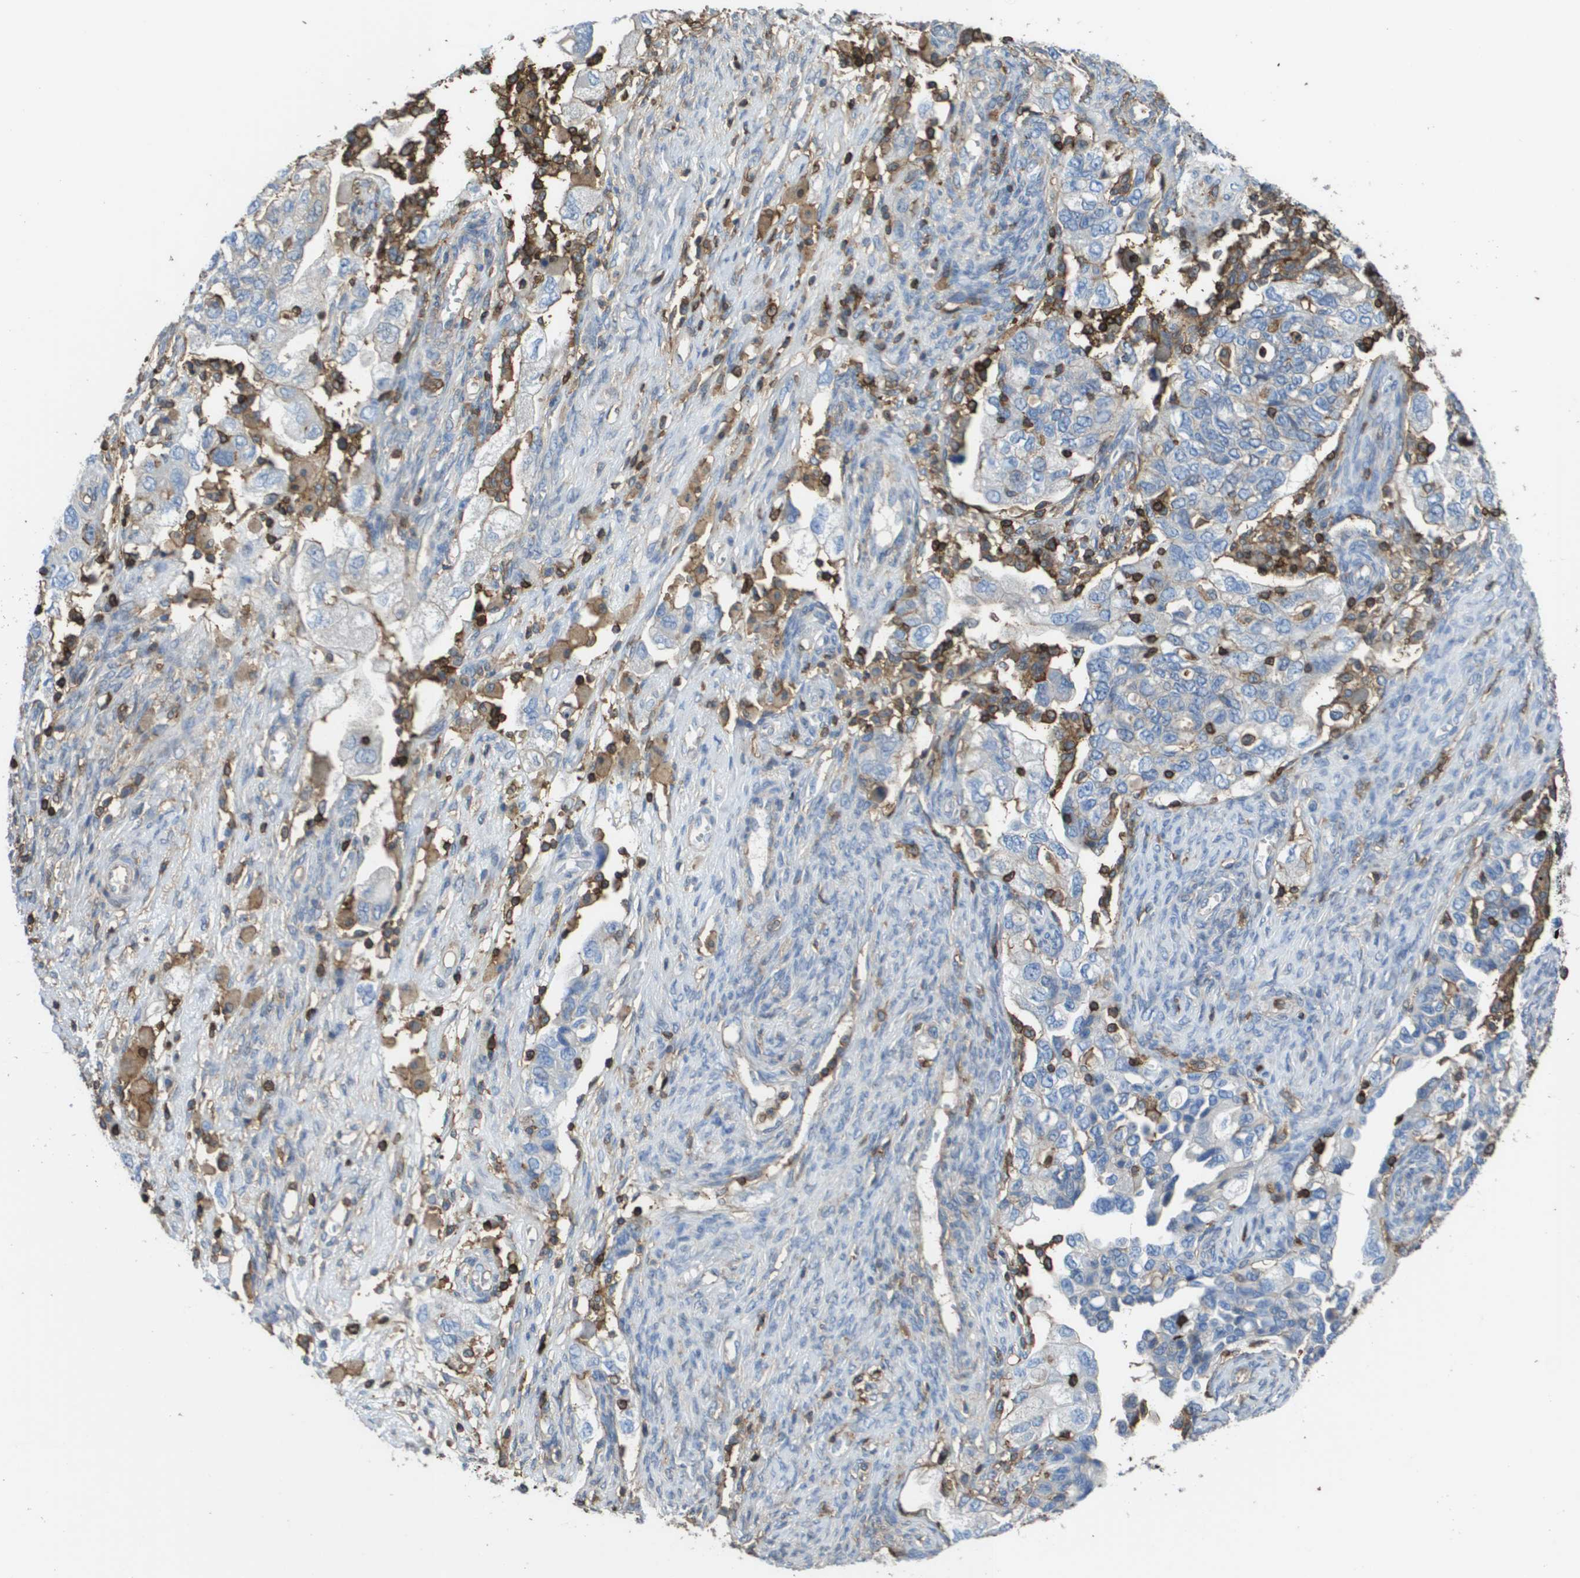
{"staining": {"intensity": "negative", "quantity": "none", "location": "none"}, "tissue": "ovarian cancer", "cell_type": "Tumor cells", "image_type": "cancer", "snomed": [{"axis": "morphology", "description": "Carcinoma, NOS"}, {"axis": "morphology", "description": "Cystadenocarcinoma, serous, NOS"}, {"axis": "topography", "description": "Ovary"}], "caption": "Protein analysis of carcinoma (ovarian) exhibits no significant expression in tumor cells.", "gene": "PASK", "patient": {"sex": "female", "age": 69}}